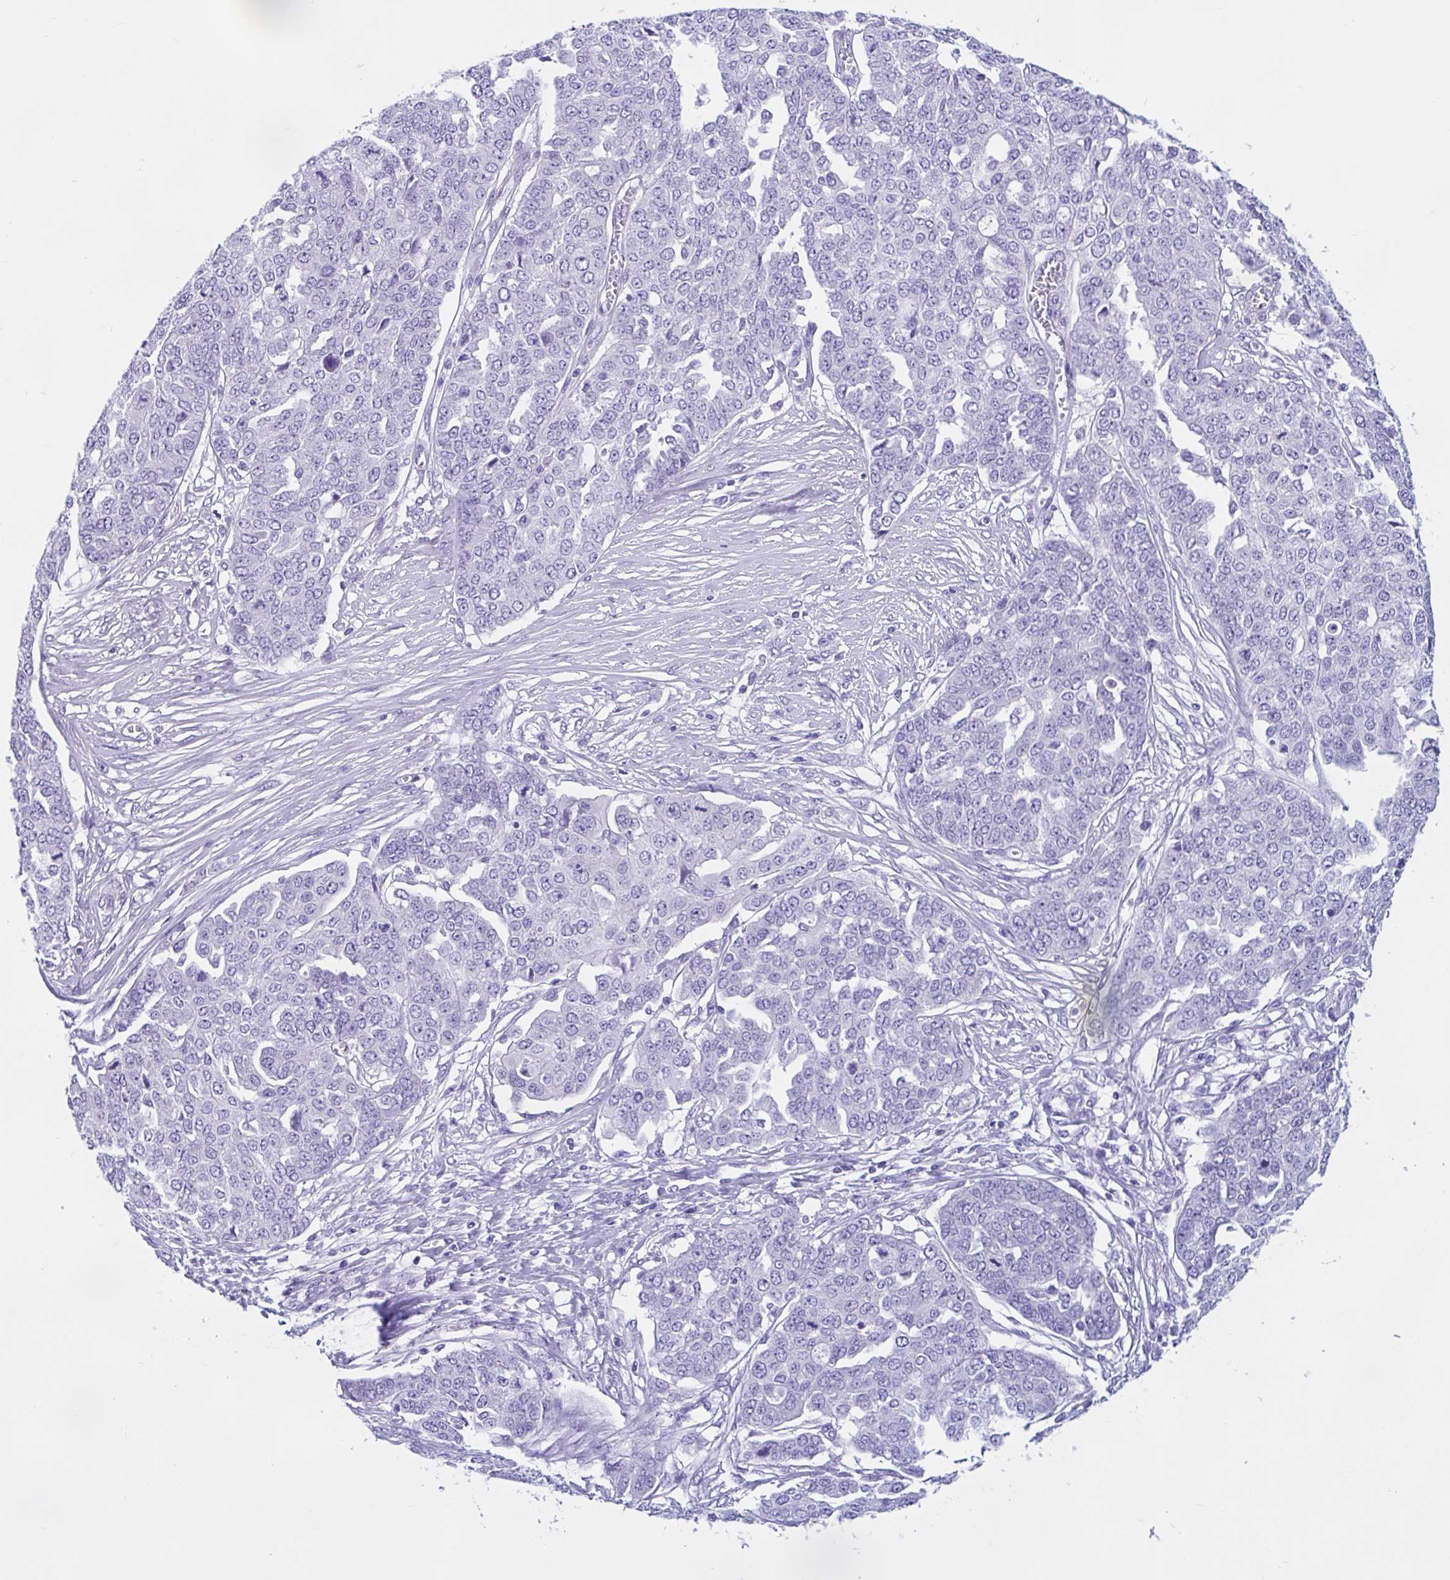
{"staining": {"intensity": "negative", "quantity": "none", "location": "none"}, "tissue": "ovarian cancer", "cell_type": "Tumor cells", "image_type": "cancer", "snomed": [{"axis": "morphology", "description": "Cystadenocarcinoma, serous, NOS"}, {"axis": "topography", "description": "Soft tissue"}, {"axis": "topography", "description": "Ovary"}], "caption": "The micrograph displays no staining of tumor cells in serous cystadenocarcinoma (ovarian).", "gene": "ZNF319", "patient": {"sex": "female", "age": 57}}